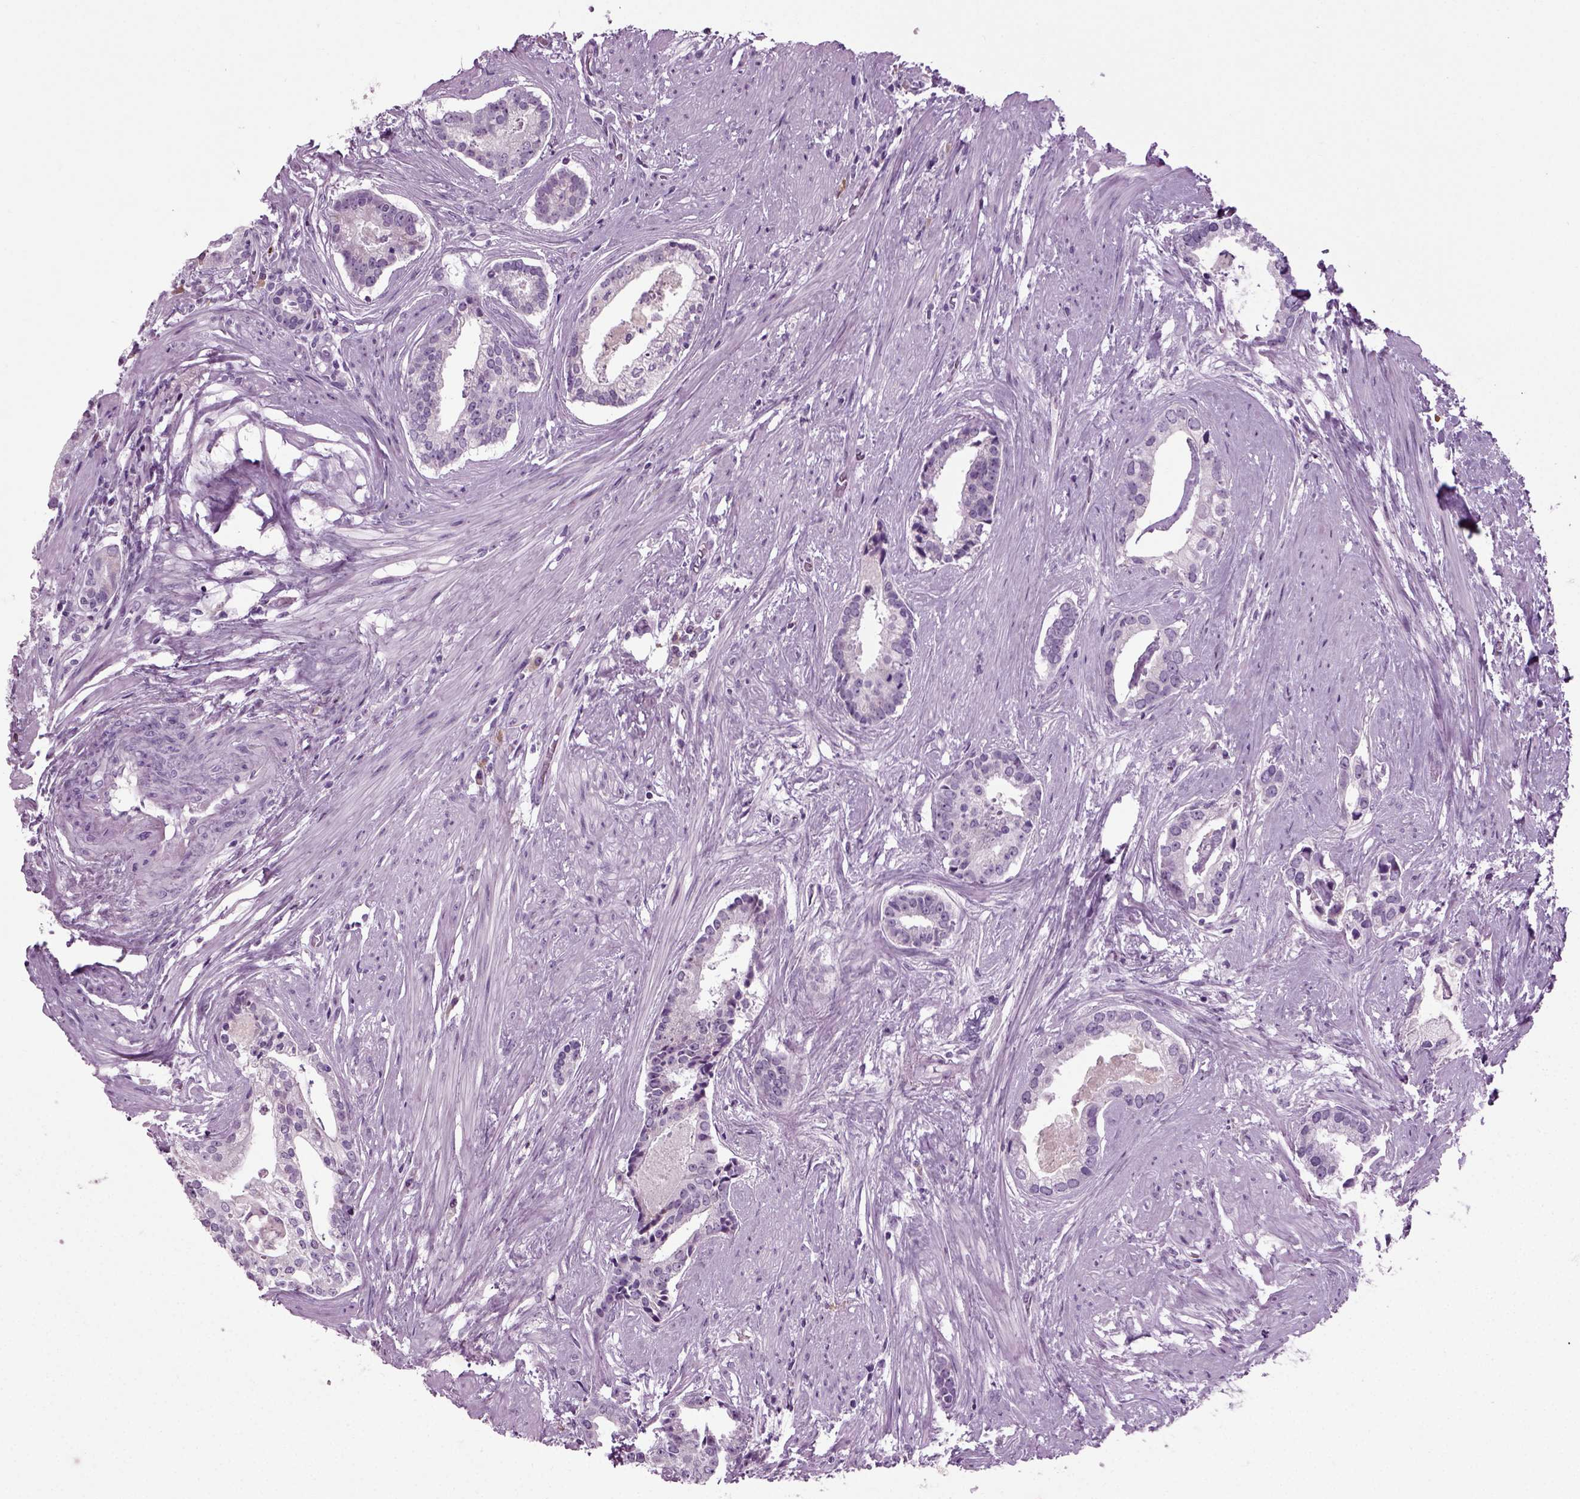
{"staining": {"intensity": "negative", "quantity": "none", "location": "none"}, "tissue": "prostate cancer", "cell_type": "Tumor cells", "image_type": "cancer", "snomed": [{"axis": "morphology", "description": "Adenocarcinoma, NOS"}, {"axis": "topography", "description": "Prostate and seminal vesicle, NOS"}, {"axis": "topography", "description": "Prostate"}], "caption": "DAB (3,3'-diaminobenzidine) immunohistochemical staining of prostate adenocarcinoma reveals no significant expression in tumor cells.", "gene": "PRLH", "patient": {"sex": "male", "age": 44}}